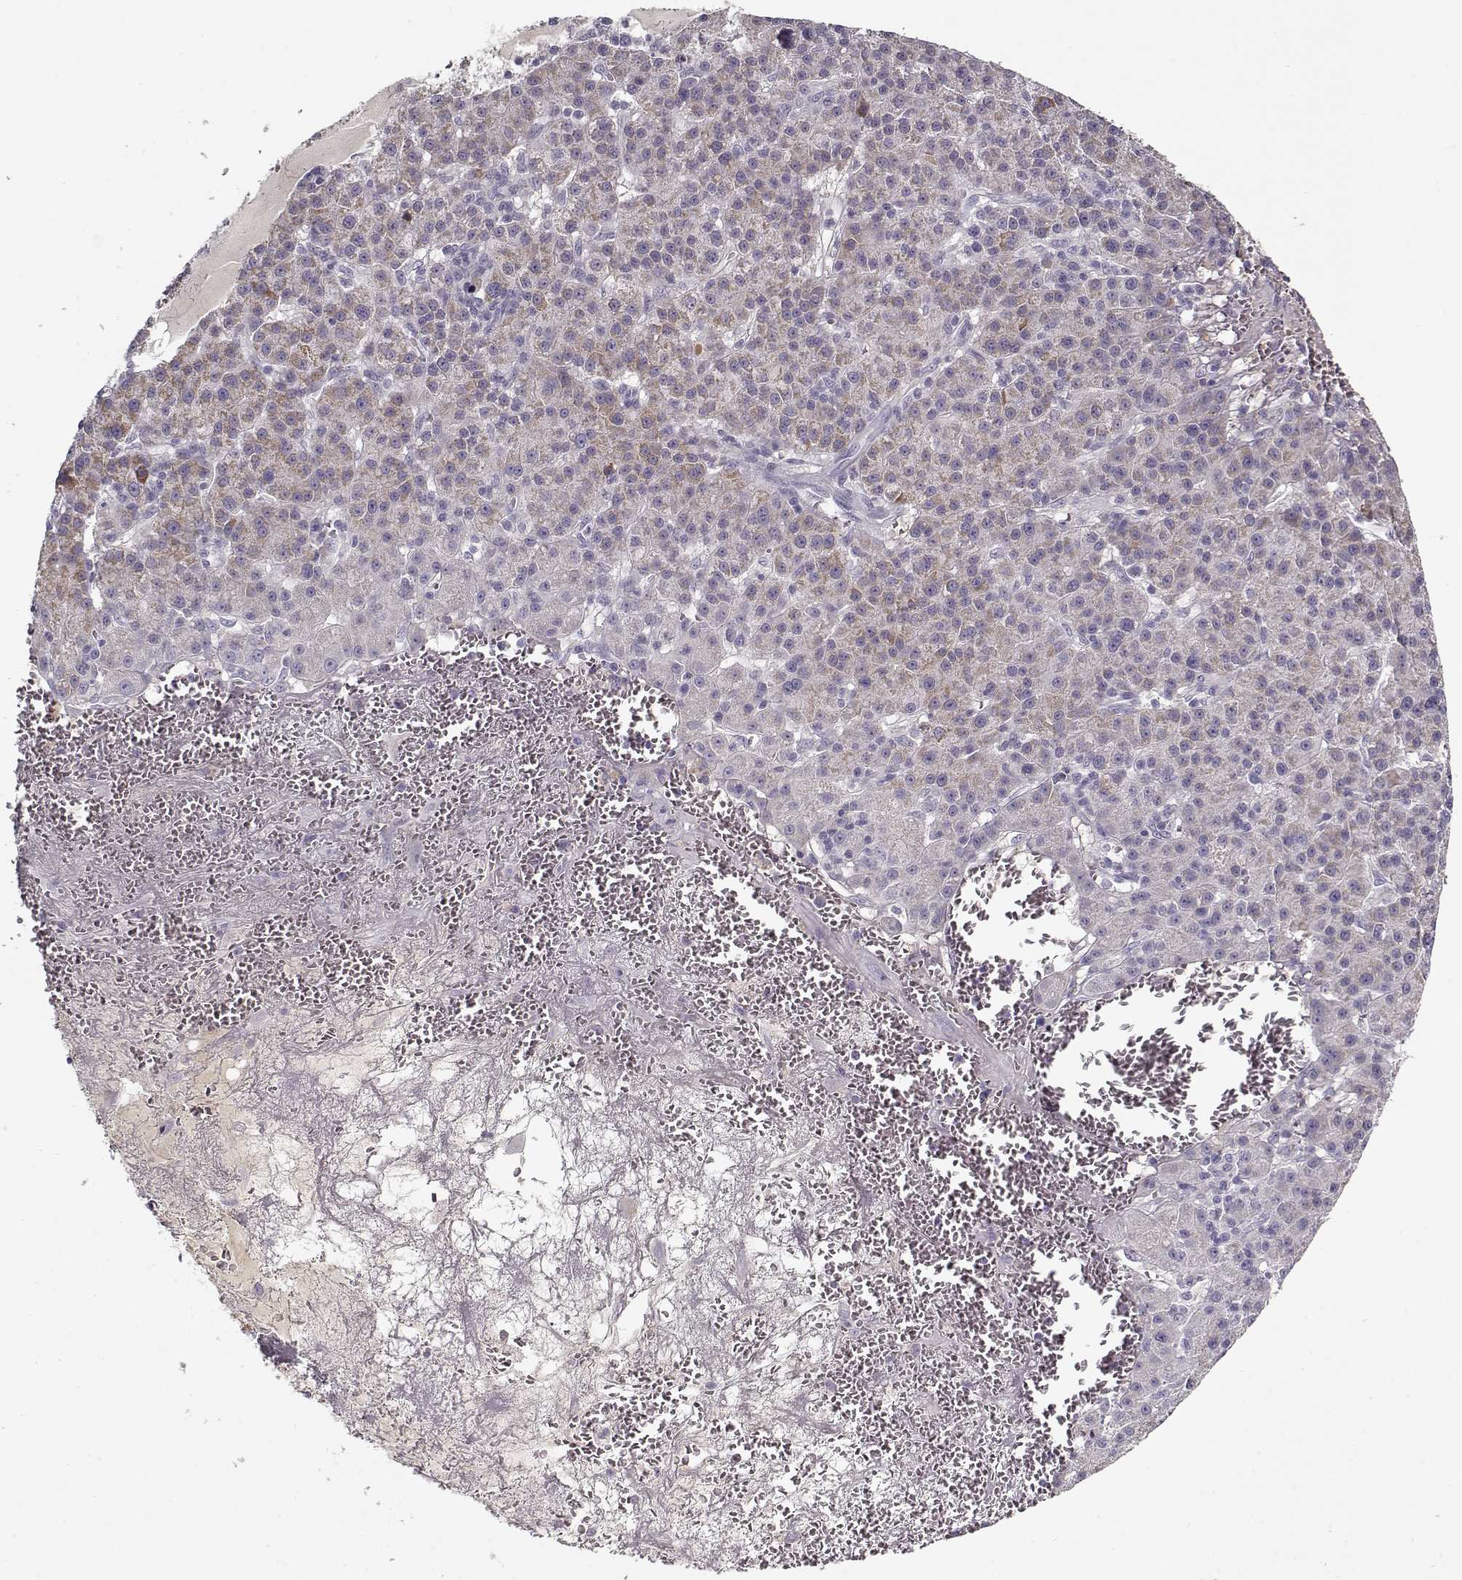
{"staining": {"intensity": "weak", "quantity": "<25%", "location": "cytoplasmic/membranous"}, "tissue": "liver cancer", "cell_type": "Tumor cells", "image_type": "cancer", "snomed": [{"axis": "morphology", "description": "Carcinoma, Hepatocellular, NOS"}, {"axis": "topography", "description": "Liver"}], "caption": "Protein analysis of liver cancer reveals no significant positivity in tumor cells.", "gene": "LUM", "patient": {"sex": "female", "age": 60}}